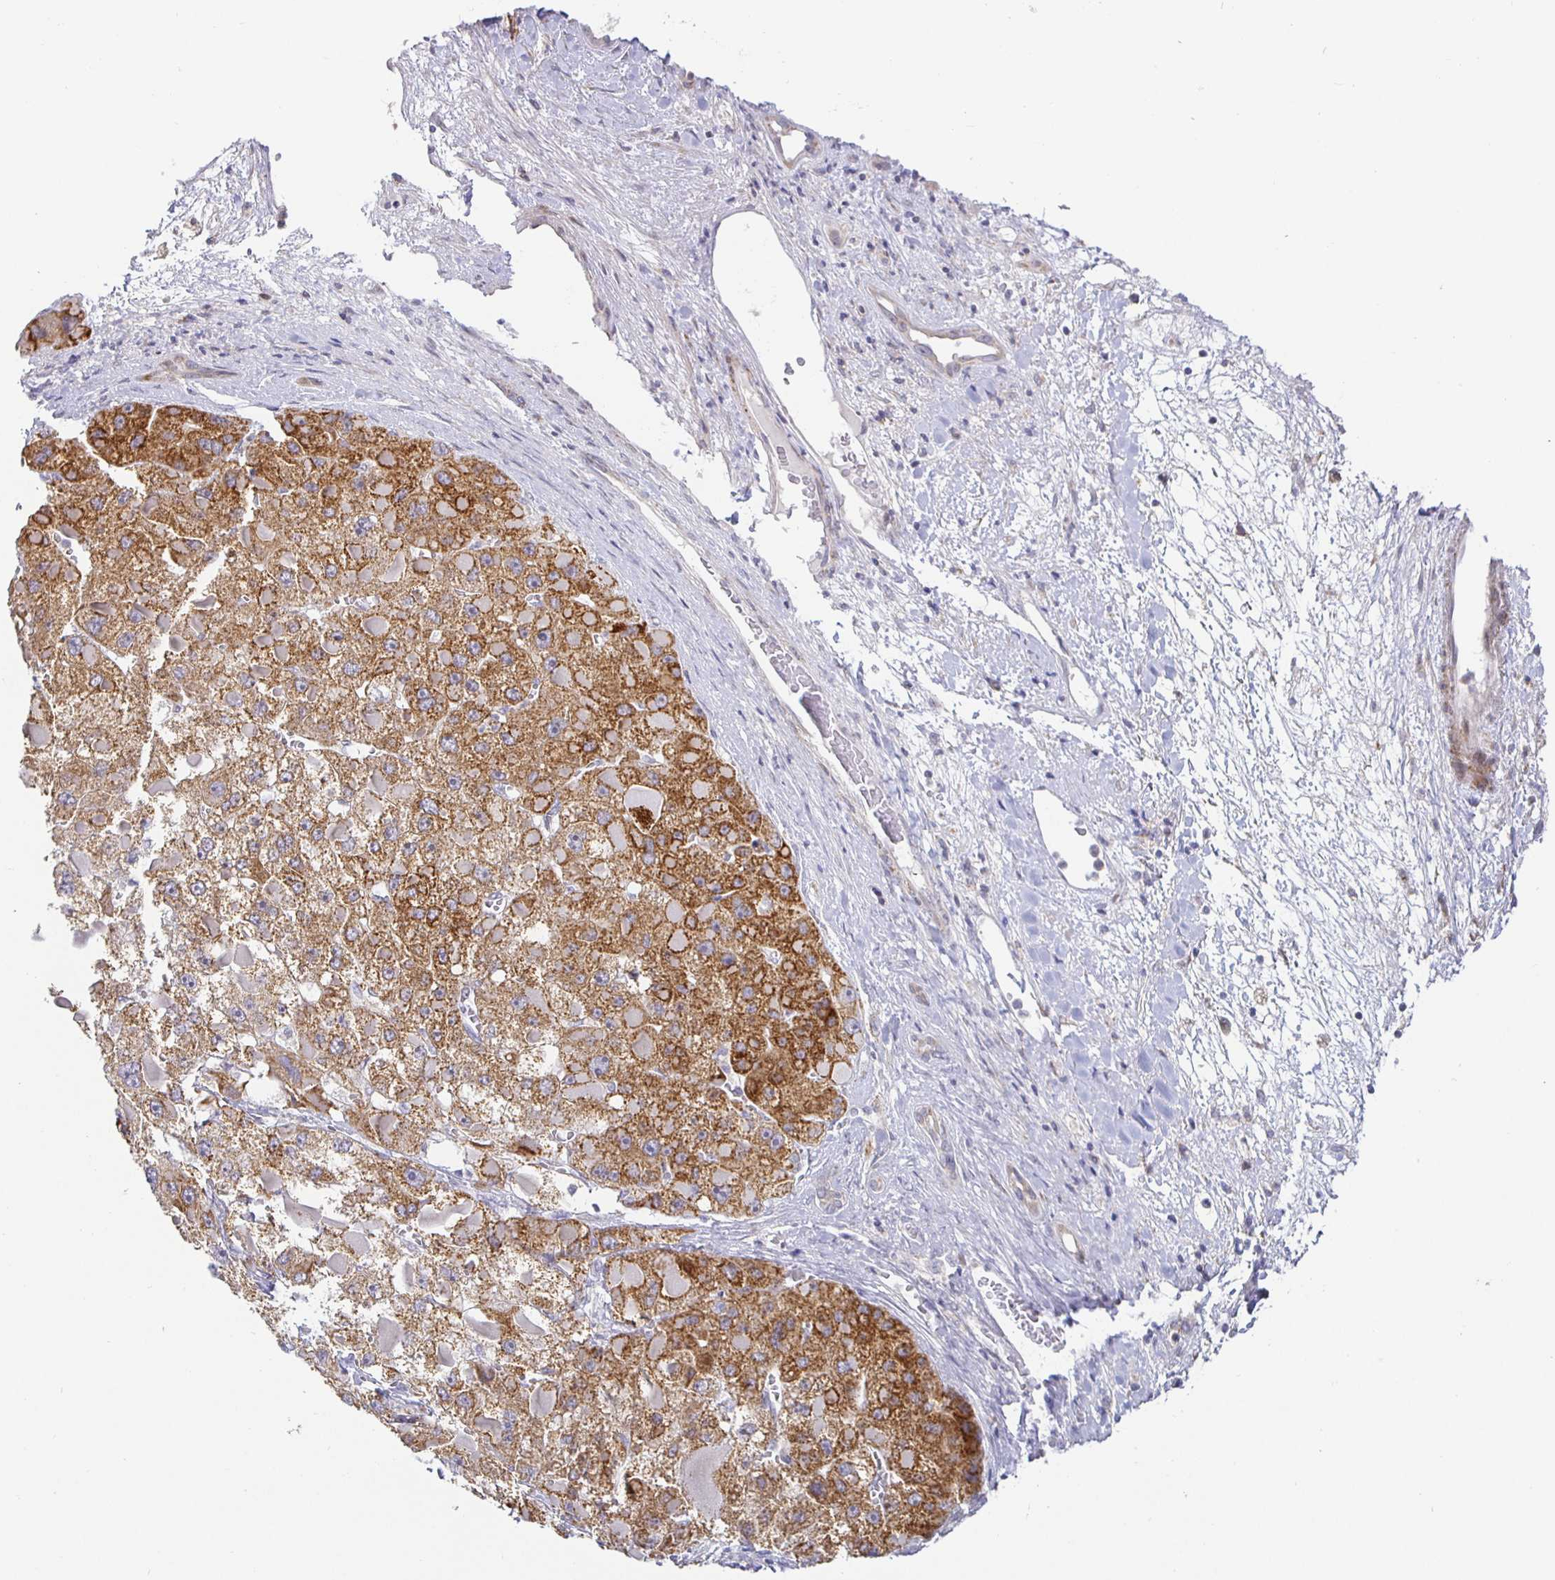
{"staining": {"intensity": "strong", "quantity": ">75%", "location": "cytoplasmic/membranous"}, "tissue": "liver cancer", "cell_type": "Tumor cells", "image_type": "cancer", "snomed": [{"axis": "morphology", "description": "Carcinoma, Hepatocellular, NOS"}, {"axis": "topography", "description": "Liver"}], "caption": "This image demonstrates liver cancer (hepatocellular carcinoma) stained with immunohistochemistry to label a protein in brown. The cytoplasmic/membranous of tumor cells show strong positivity for the protein. Nuclei are counter-stained blue.", "gene": "CIT", "patient": {"sex": "female", "age": 73}}